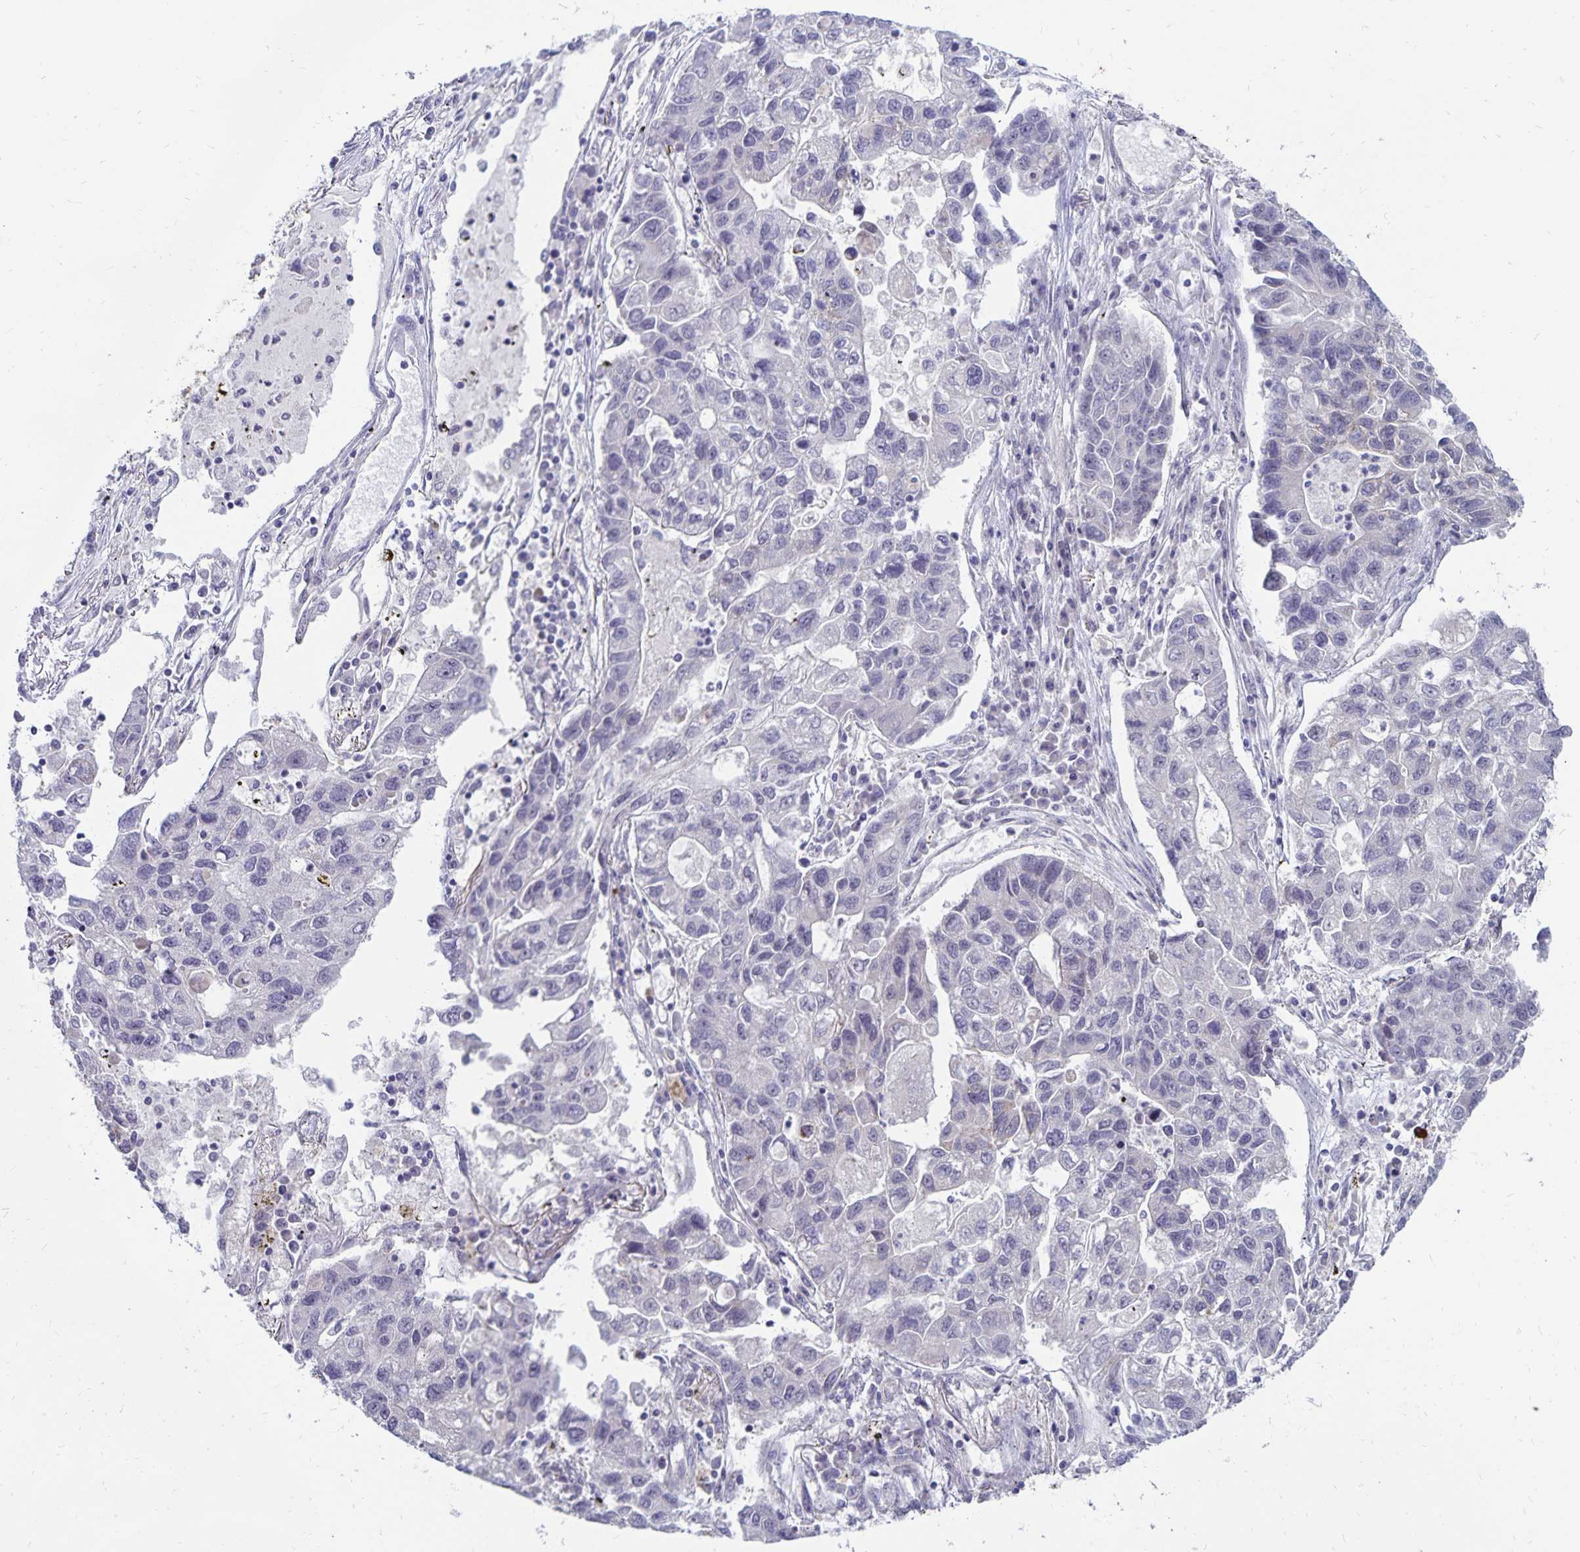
{"staining": {"intensity": "weak", "quantity": "<25%", "location": "cytoplasmic/membranous"}, "tissue": "lung cancer", "cell_type": "Tumor cells", "image_type": "cancer", "snomed": [{"axis": "morphology", "description": "Adenocarcinoma, NOS"}, {"axis": "topography", "description": "Bronchus"}, {"axis": "topography", "description": "Lung"}], "caption": "Micrograph shows no protein expression in tumor cells of lung cancer (adenocarcinoma) tissue.", "gene": "CDKN2B", "patient": {"sex": "female", "age": 51}}